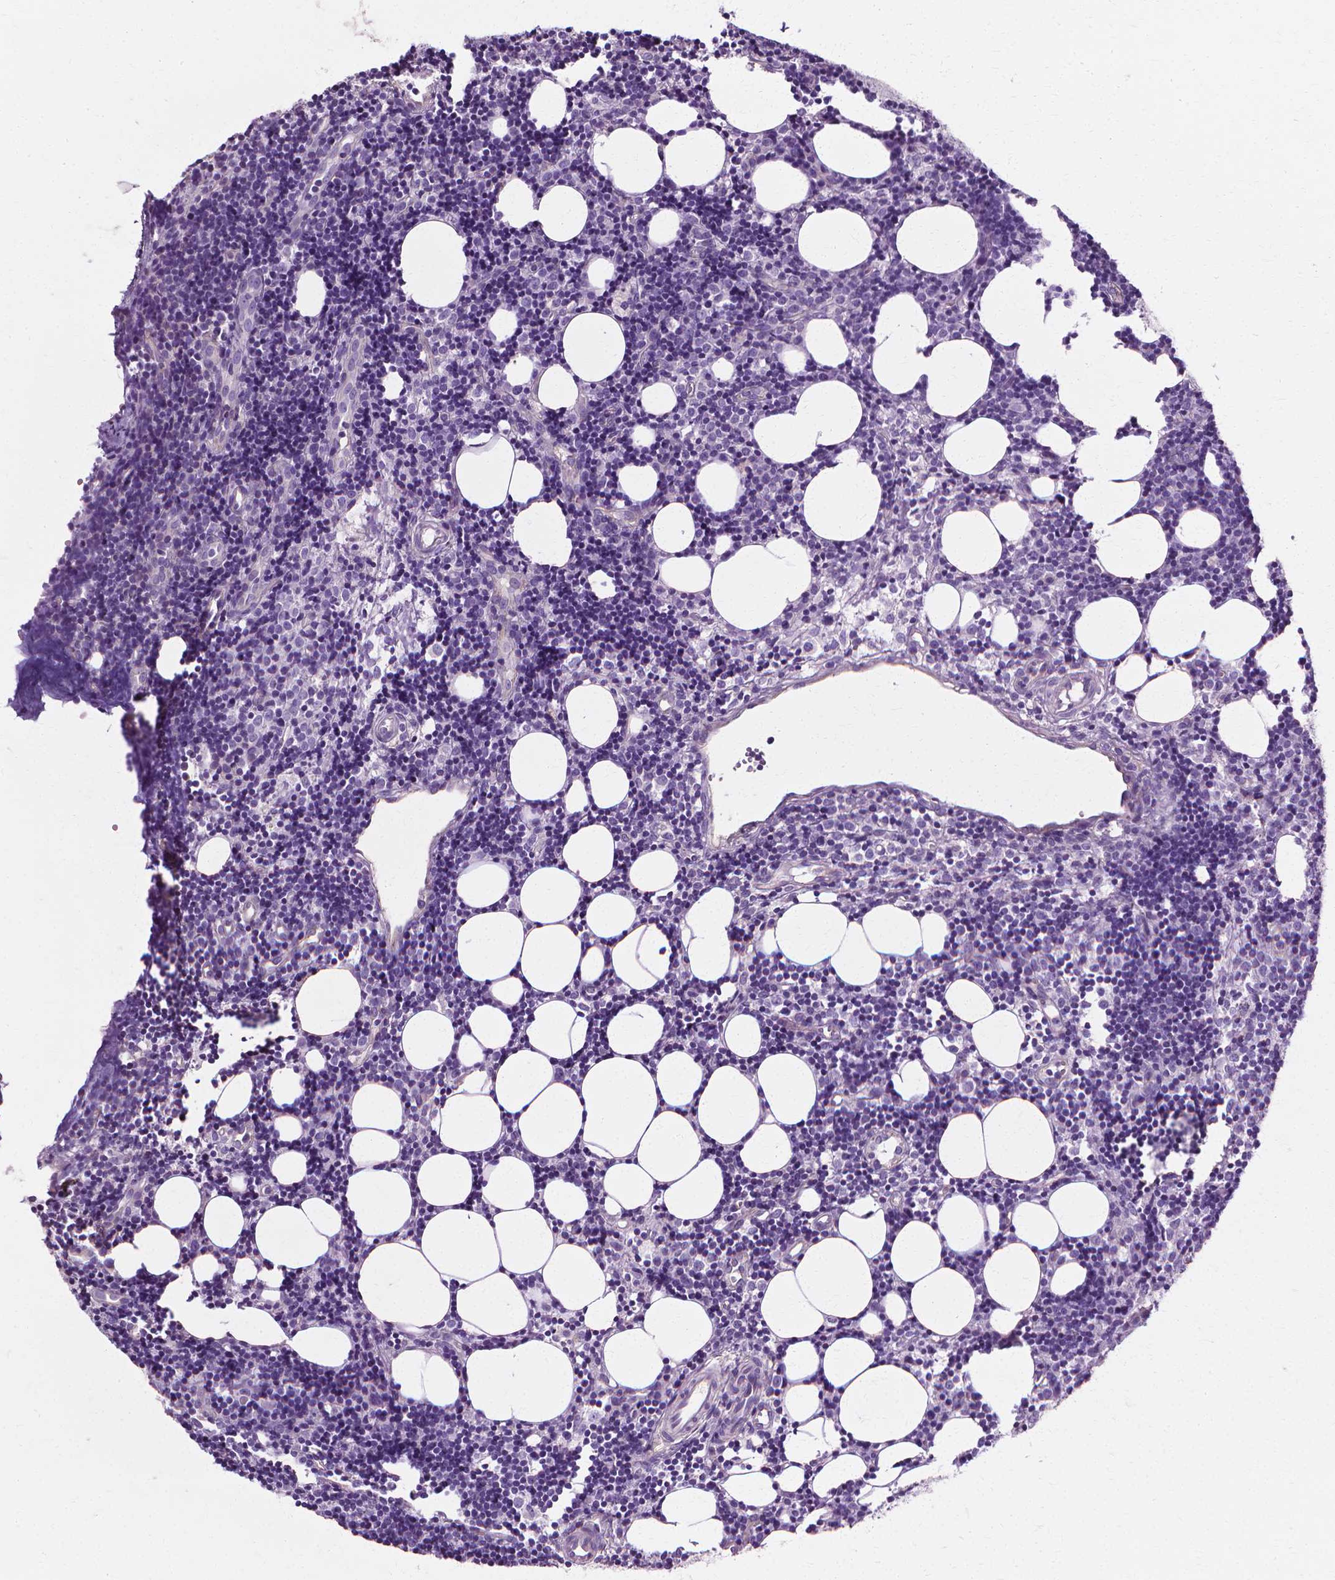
{"staining": {"intensity": "negative", "quantity": "none", "location": "none"}, "tissue": "lymph node", "cell_type": "Germinal center cells", "image_type": "normal", "snomed": [{"axis": "morphology", "description": "Normal tissue, NOS"}, {"axis": "topography", "description": "Lymph node"}], "caption": "Immunohistochemistry (IHC) histopathology image of unremarkable lymph node stained for a protein (brown), which shows no positivity in germinal center cells. The staining is performed using DAB (3,3'-diaminobenzidine) brown chromogen with nuclei counter-stained in using hematoxylin.", "gene": "CFAP157", "patient": {"sex": "female", "age": 41}}